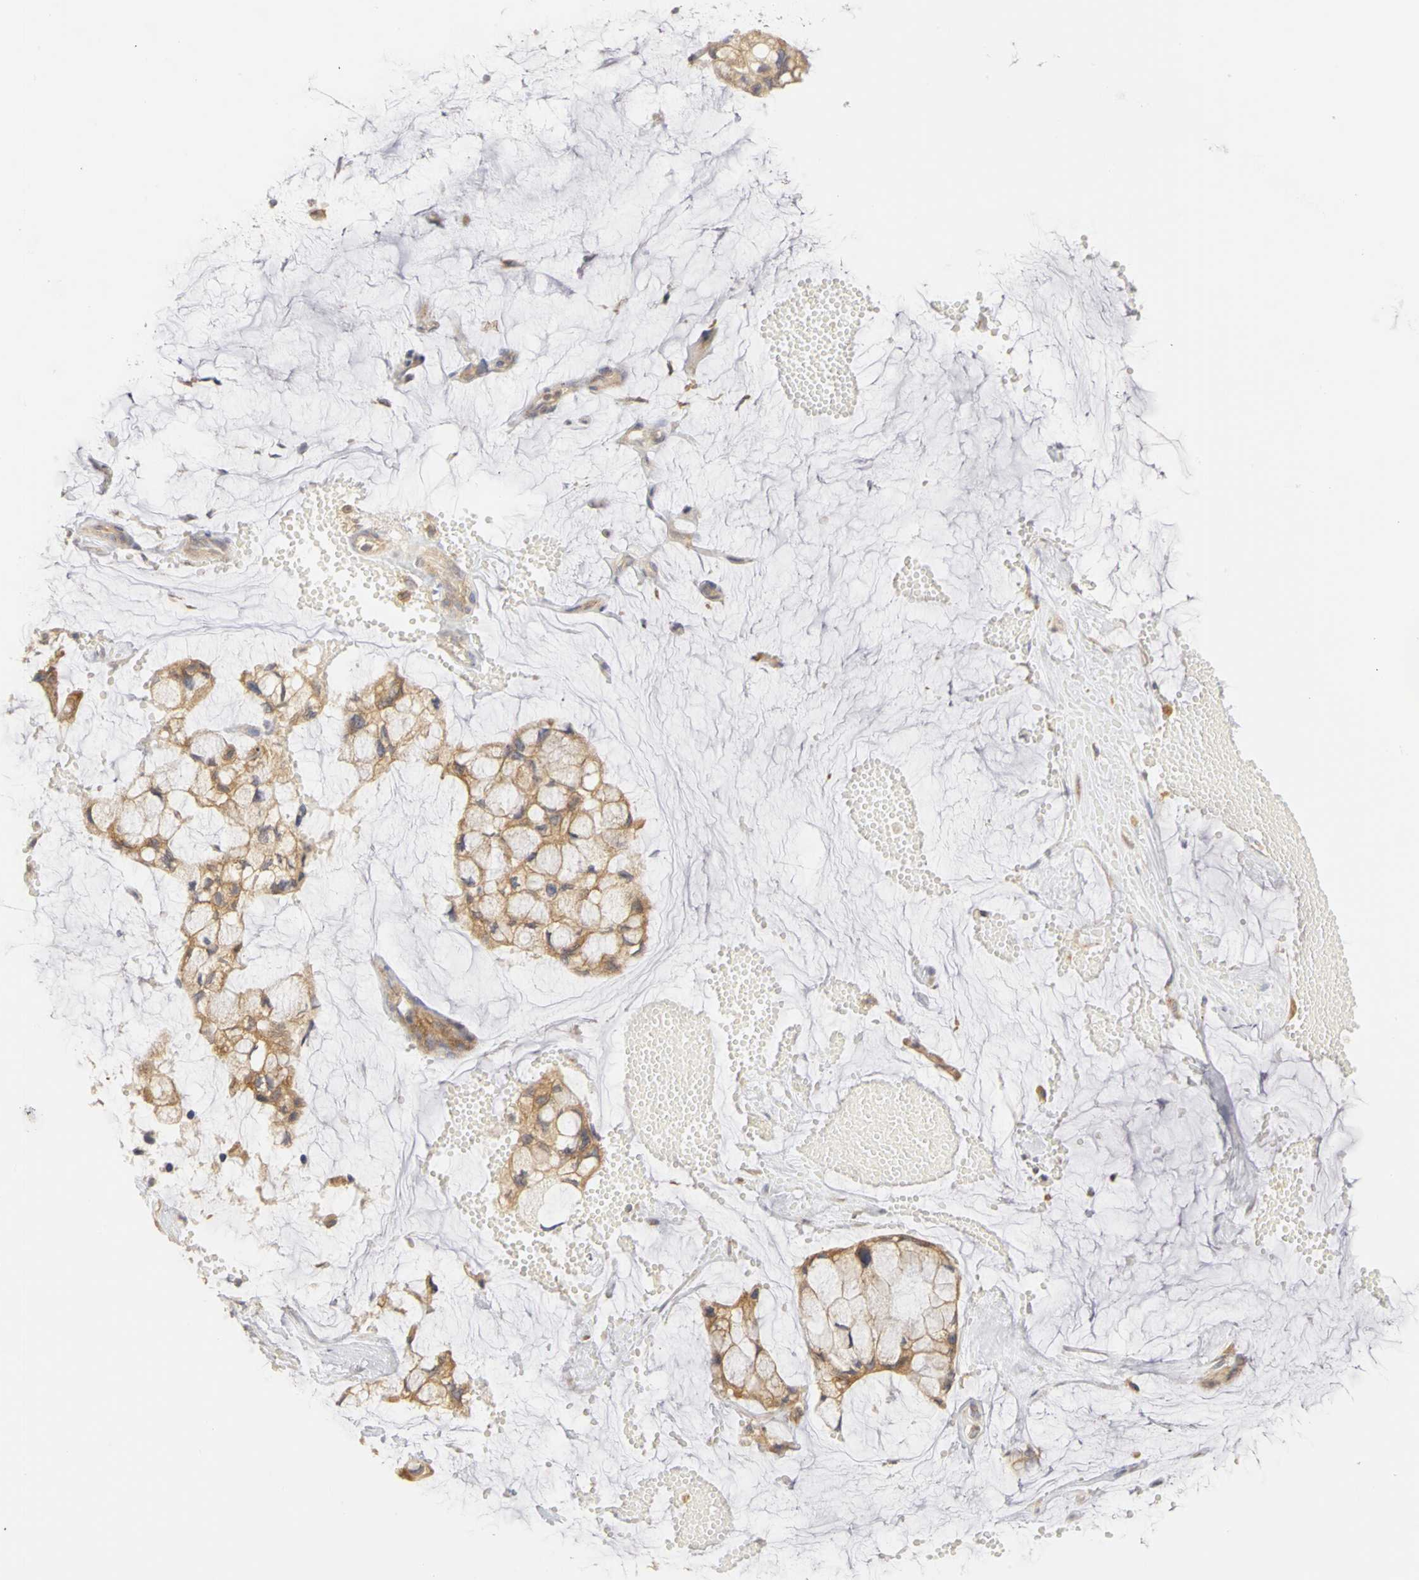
{"staining": {"intensity": "moderate", "quantity": ">75%", "location": "cytoplasmic/membranous"}, "tissue": "ovarian cancer", "cell_type": "Tumor cells", "image_type": "cancer", "snomed": [{"axis": "morphology", "description": "Cystadenocarcinoma, mucinous, NOS"}, {"axis": "topography", "description": "Ovary"}], "caption": "This is a histology image of IHC staining of mucinous cystadenocarcinoma (ovarian), which shows moderate positivity in the cytoplasmic/membranous of tumor cells.", "gene": "IRAK1", "patient": {"sex": "female", "age": 39}}